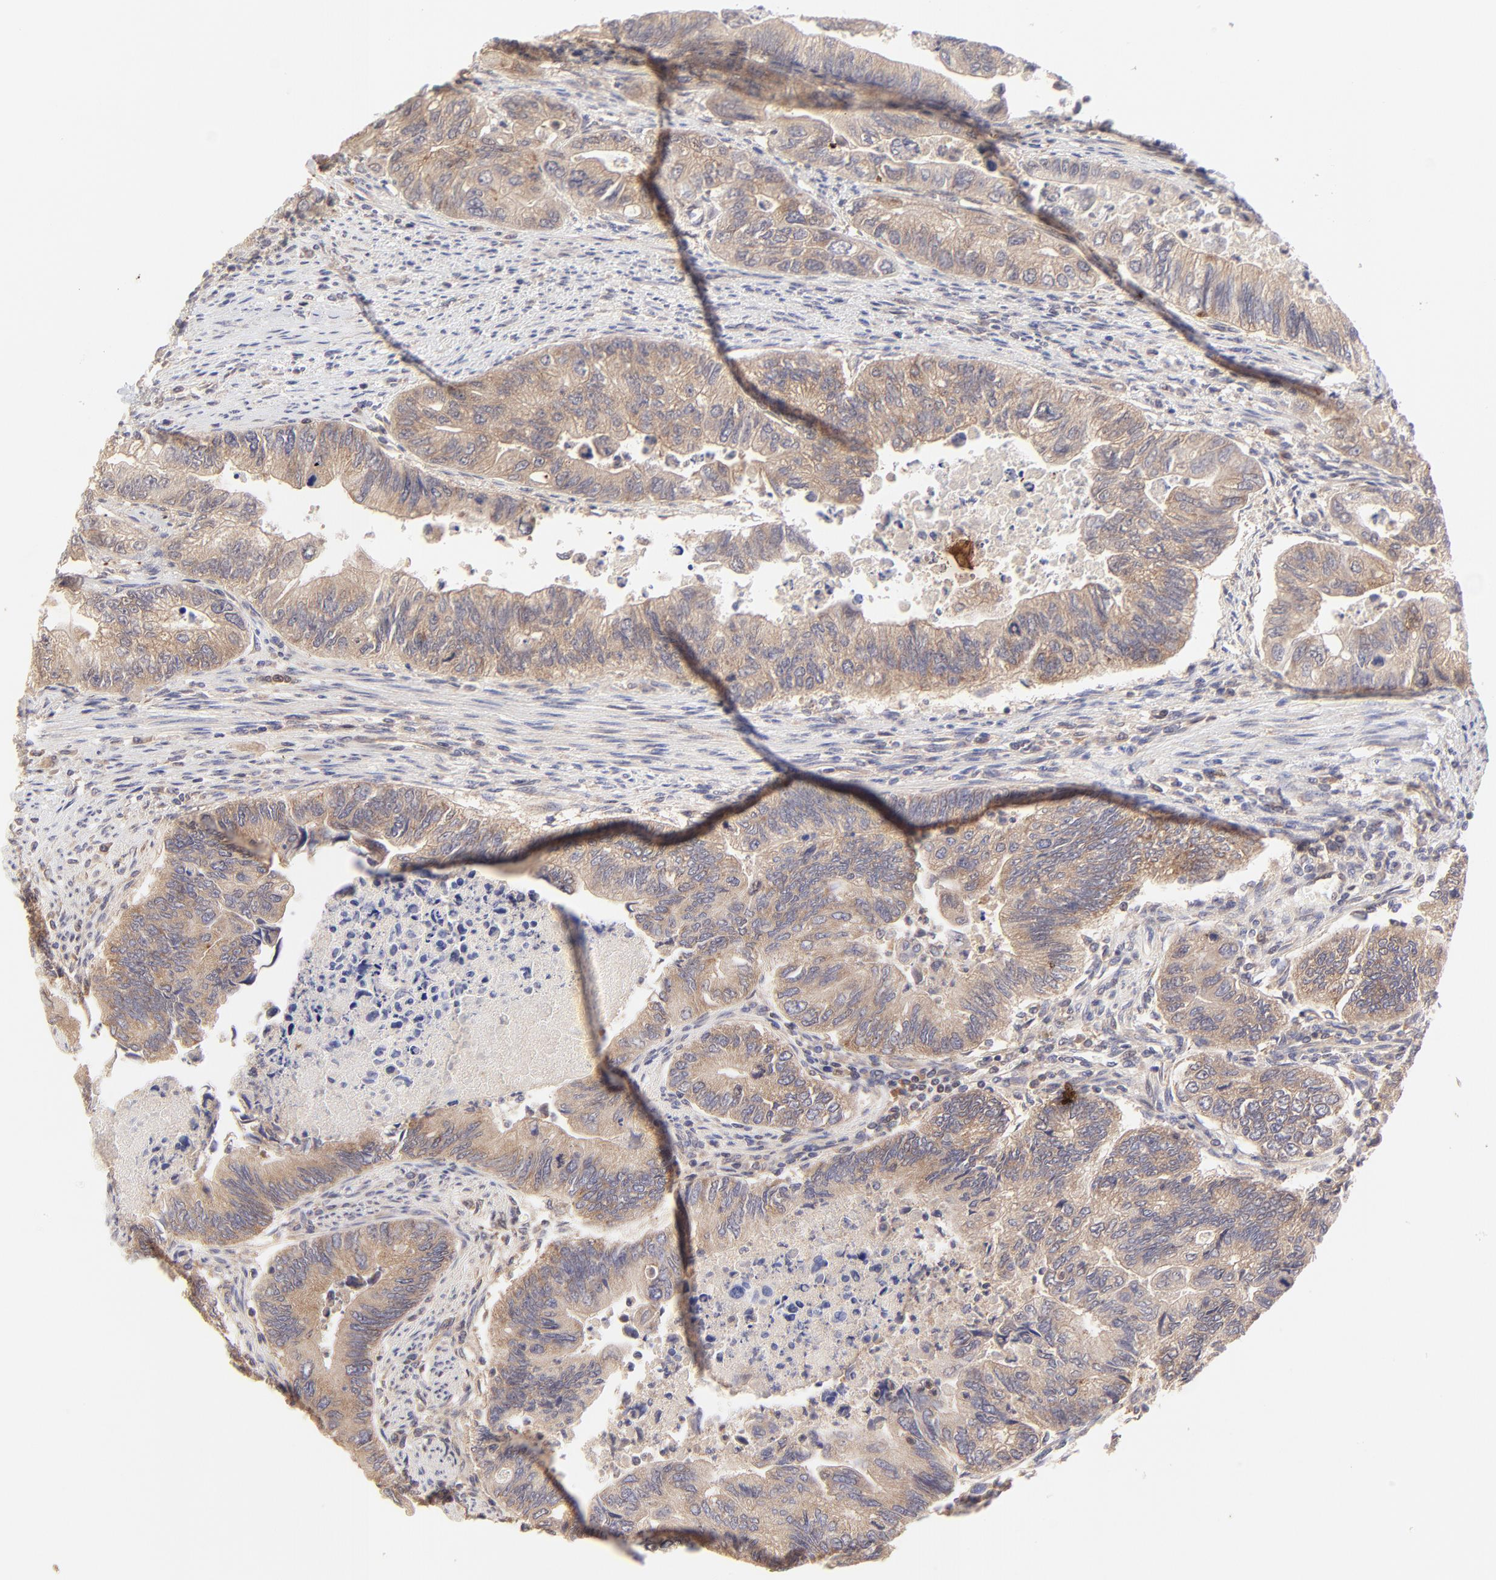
{"staining": {"intensity": "moderate", "quantity": ">75%", "location": "cytoplasmic/membranous"}, "tissue": "colorectal cancer", "cell_type": "Tumor cells", "image_type": "cancer", "snomed": [{"axis": "morphology", "description": "Adenocarcinoma, NOS"}, {"axis": "topography", "description": "Colon"}], "caption": "Protein expression analysis of adenocarcinoma (colorectal) shows moderate cytoplasmic/membranous expression in approximately >75% of tumor cells. Nuclei are stained in blue.", "gene": "TNRC6B", "patient": {"sex": "female", "age": 11}}